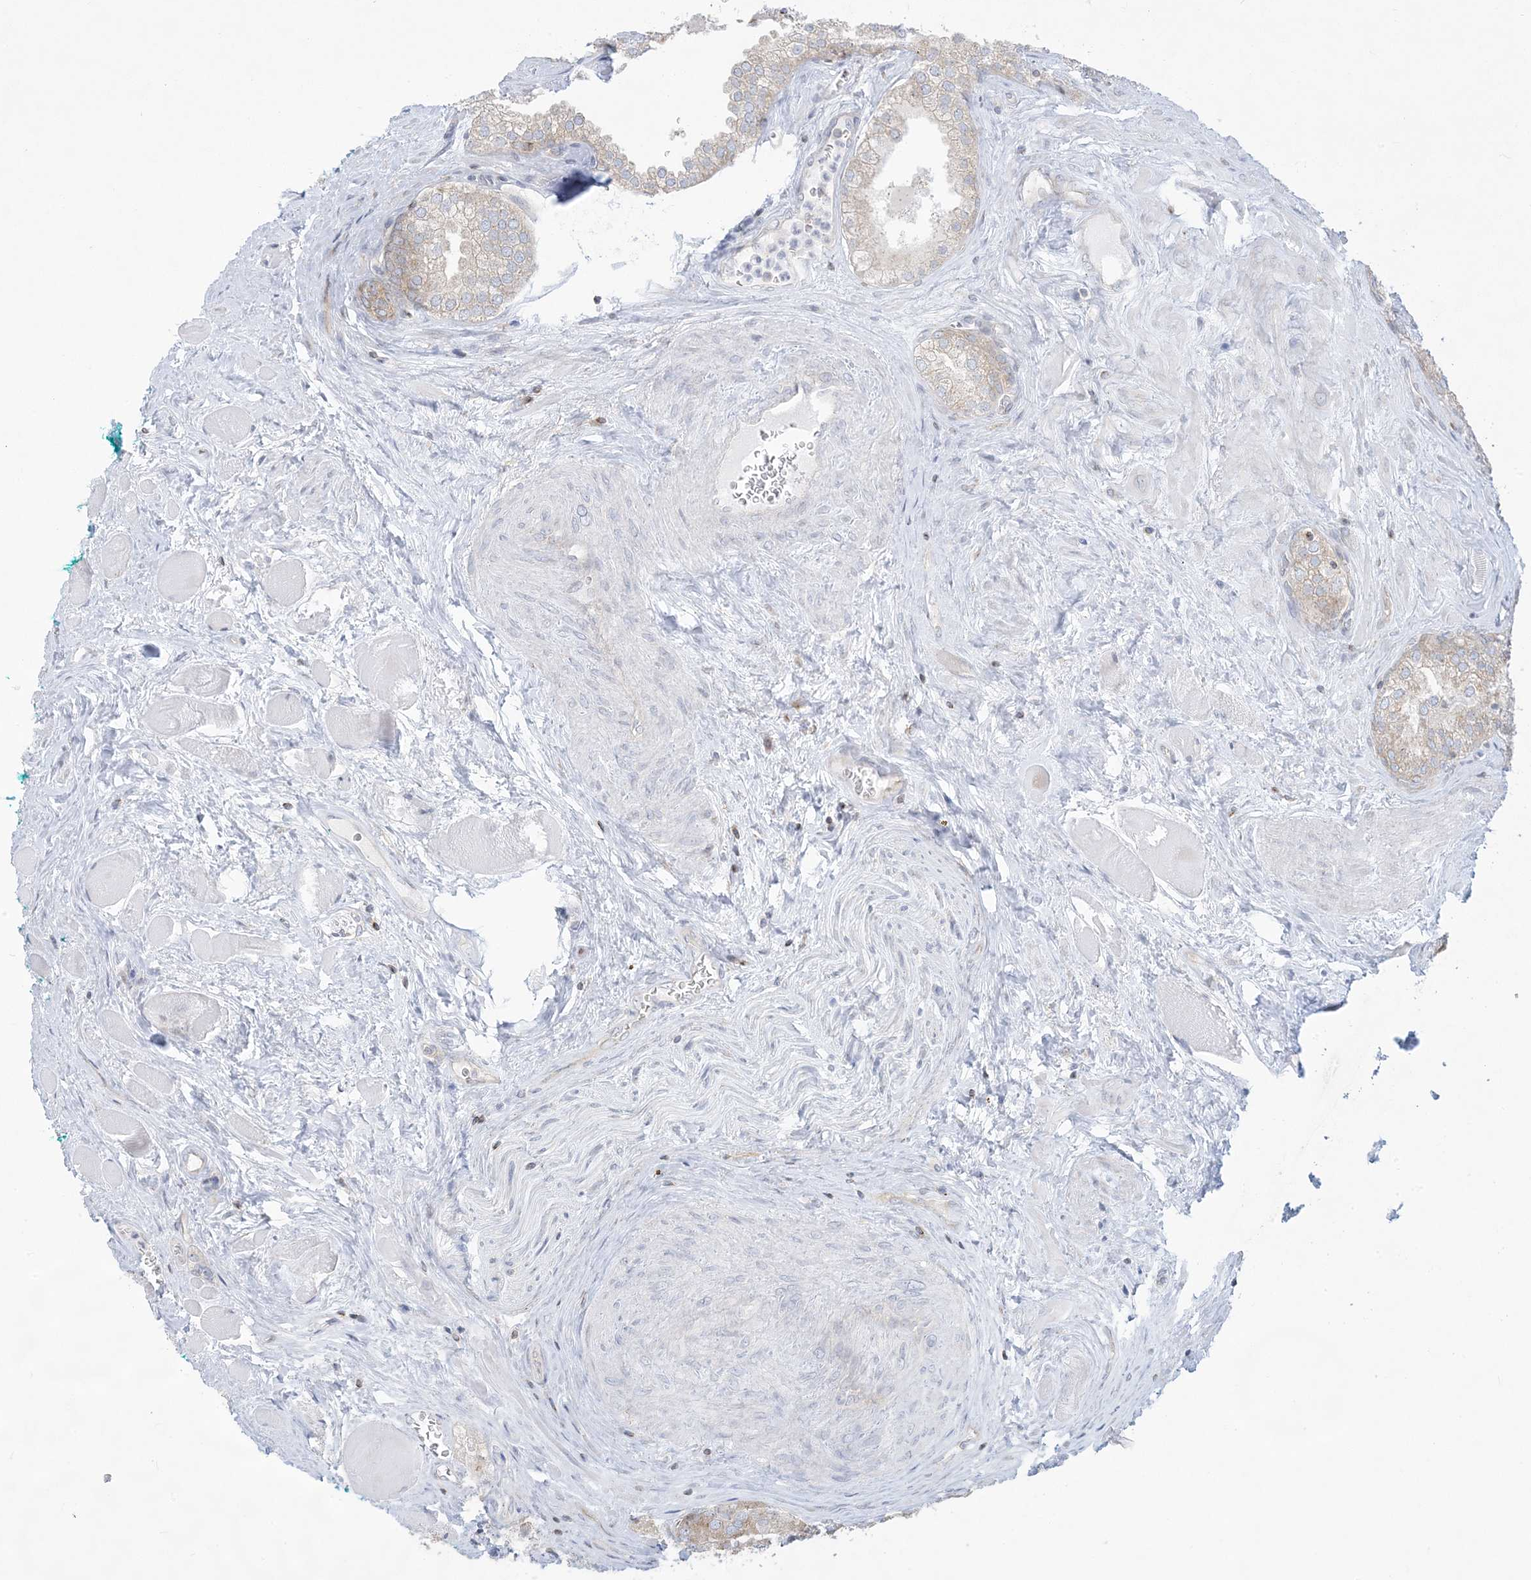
{"staining": {"intensity": "weak", "quantity": ">75%", "location": "cytoplasmic/membranous"}, "tissue": "prostate cancer", "cell_type": "Tumor cells", "image_type": "cancer", "snomed": [{"axis": "morphology", "description": "Adenocarcinoma, Low grade"}, {"axis": "topography", "description": "Prostate"}], "caption": "This micrograph exhibits prostate cancer stained with immunohistochemistry to label a protein in brown. The cytoplasmic/membranous of tumor cells show weak positivity for the protein. Nuclei are counter-stained blue.", "gene": "SLAMF9", "patient": {"sex": "male", "age": 67}}